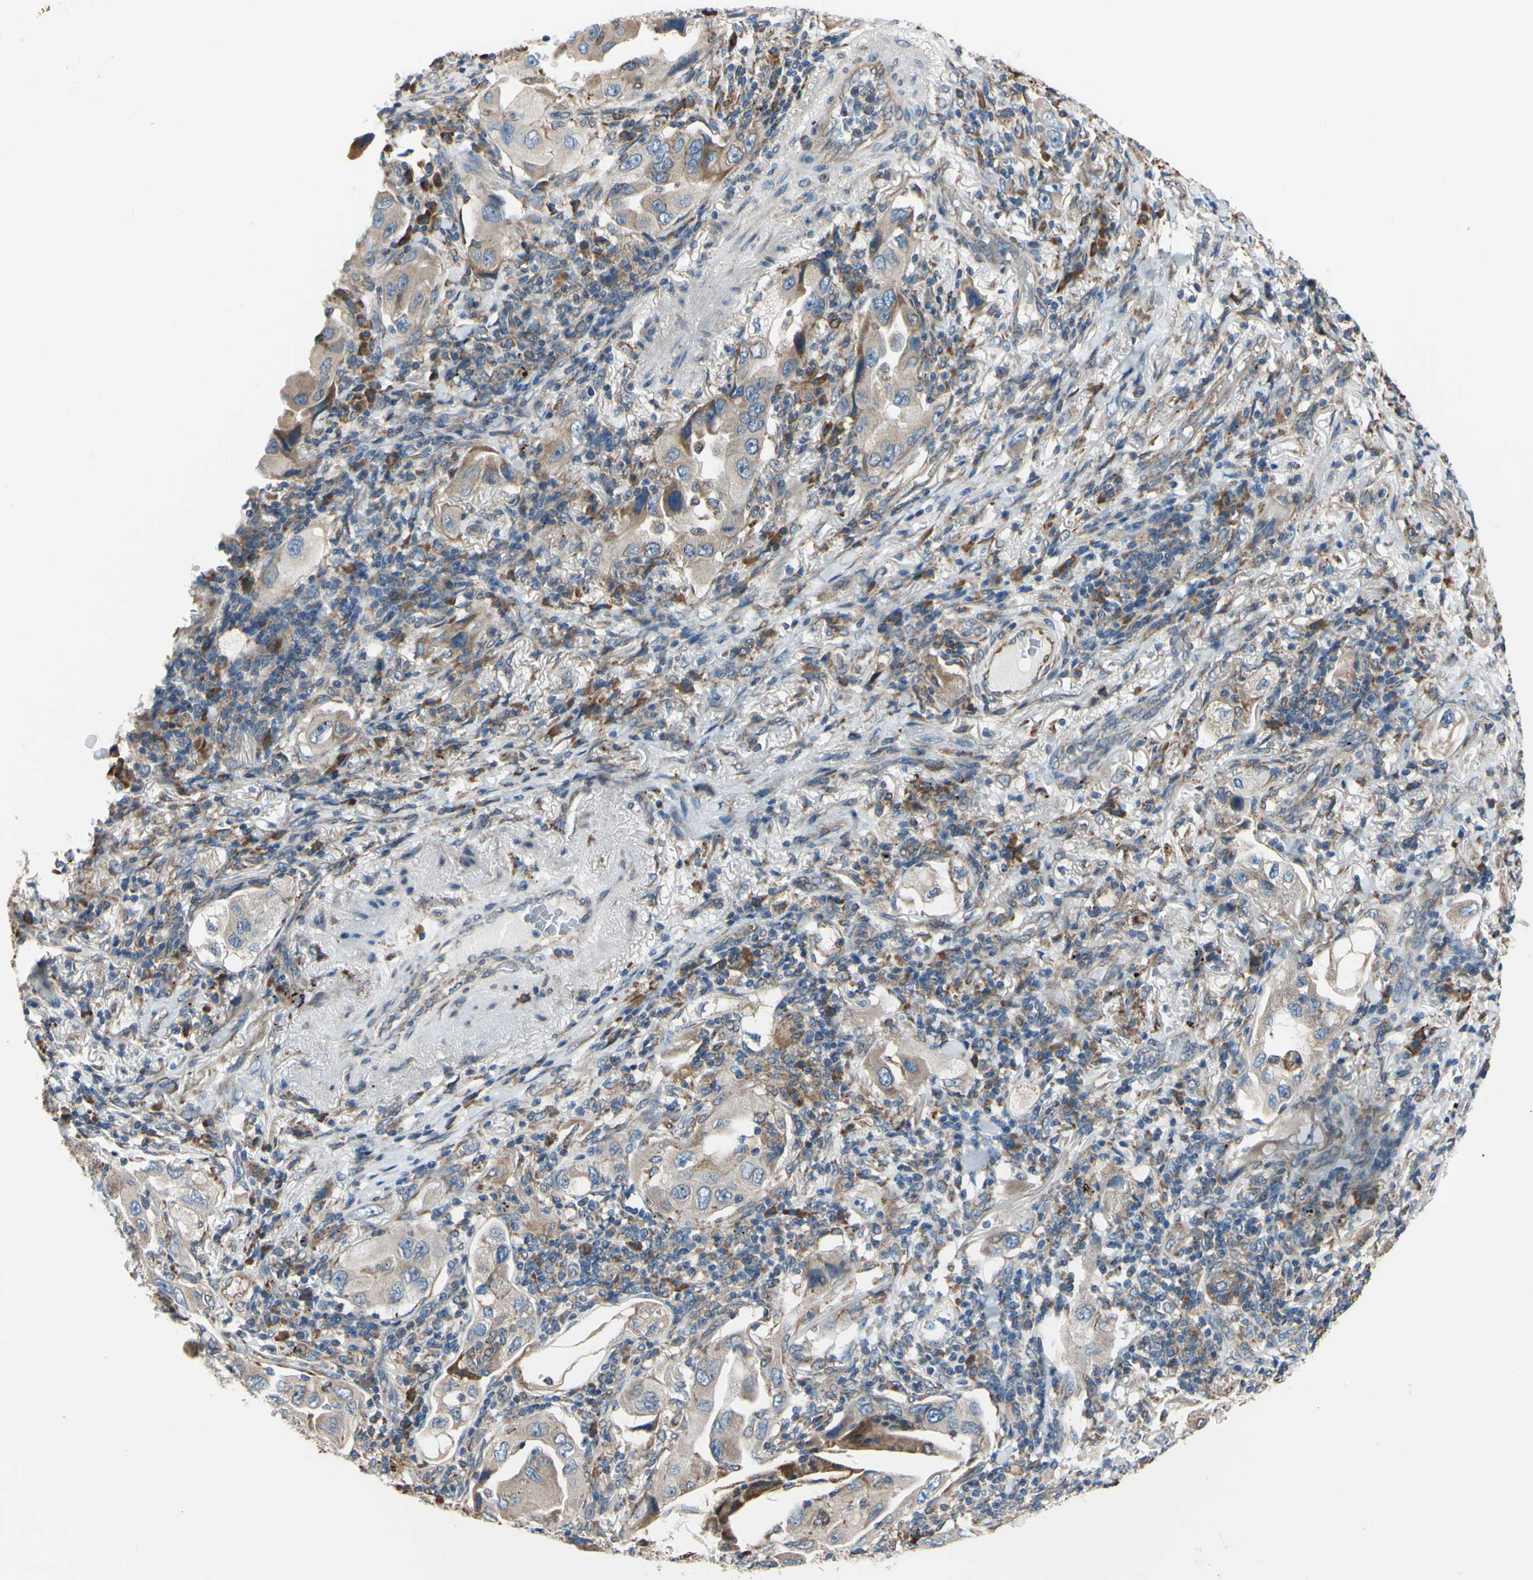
{"staining": {"intensity": "weak", "quantity": ">75%", "location": "cytoplasmic/membranous"}, "tissue": "lung cancer", "cell_type": "Tumor cells", "image_type": "cancer", "snomed": [{"axis": "morphology", "description": "Adenocarcinoma, NOS"}, {"axis": "topography", "description": "Lung"}], "caption": "This is a histology image of immunohistochemistry staining of lung cancer (adenocarcinoma), which shows weak staining in the cytoplasmic/membranous of tumor cells.", "gene": "BMF", "patient": {"sex": "female", "age": 65}}